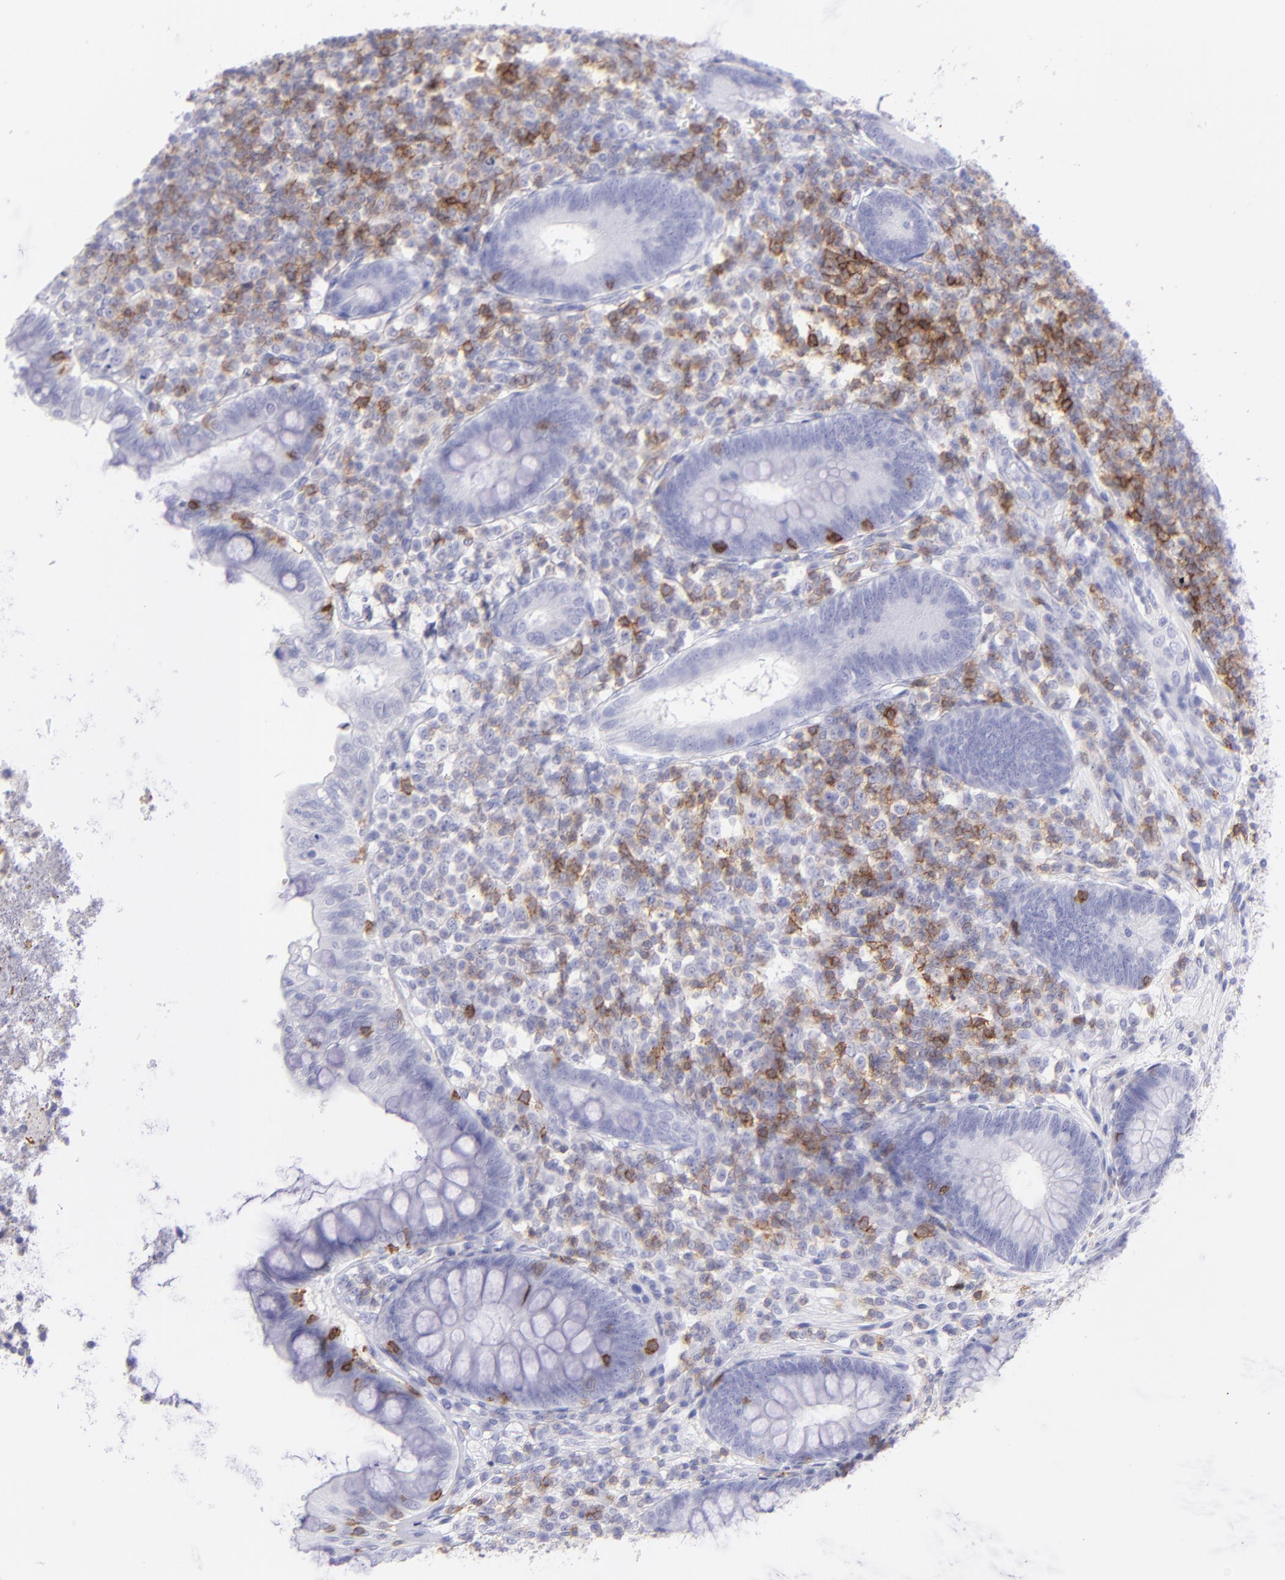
{"staining": {"intensity": "negative", "quantity": "none", "location": "none"}, "tissue": "appendix", "cell_type": "Glandular cells", "image_type": "normal", "snomed": [{"axis": "morphology", "description": "Normal tissue, NOS"}, {"axis": "topography", "description": "Appendix"}], "caption": "Histopathology image shows no significant protein expression in glandular cells of unremarkable appendix. Brightfield microscopy of immunohistochemistry stained with DAB (3,3'-diaminobenzidine) (brown) and hematoxylin (blue), captured at high magnification.", "gene": "CD69", "patient": {"sex": "female", "age": 66}}